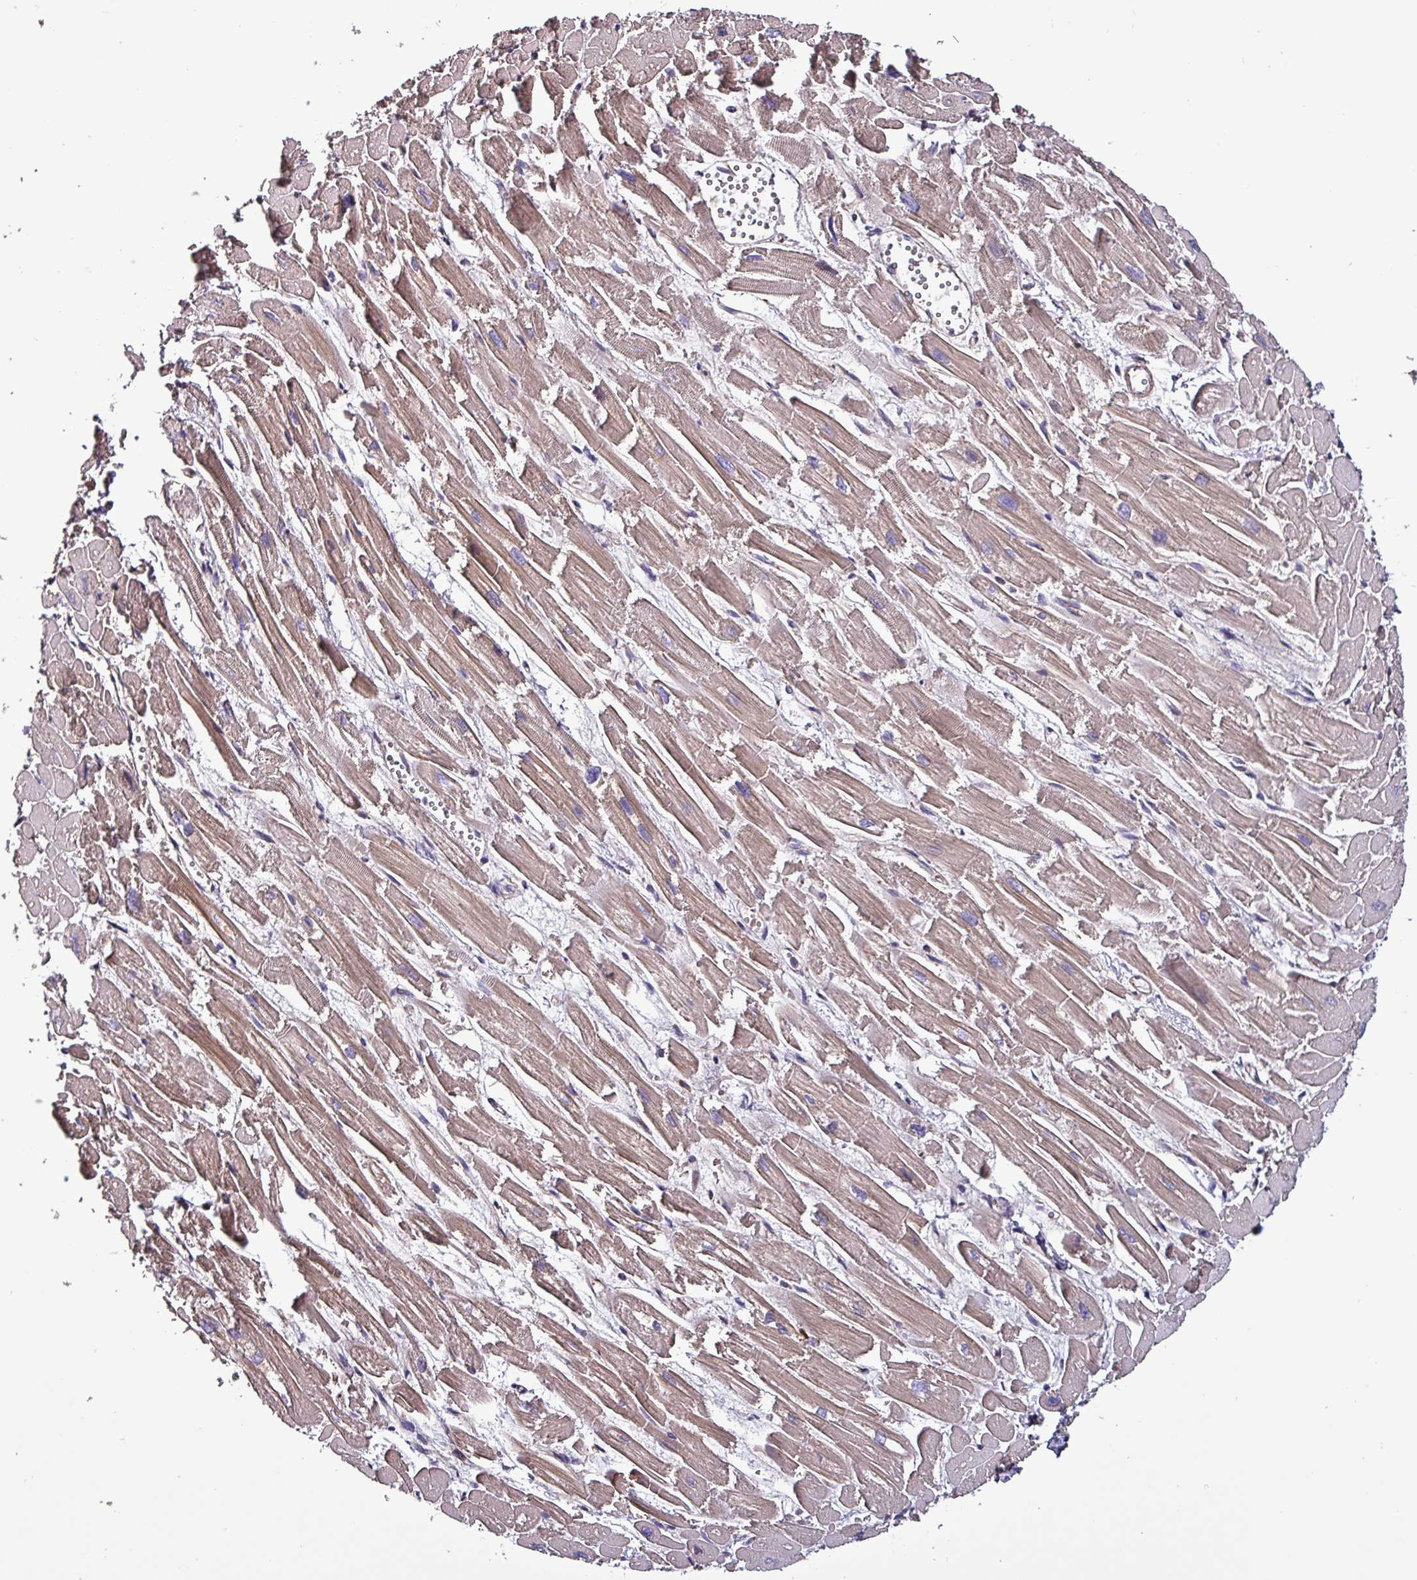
{"staining": {"intensity": "weak", "quantity": ">75%", "location": "cytoplasmic/membranous"}, "tissue": "heart muscle", "cell_type": "Cardiomyocytes", "image_type": "normal", "snomed": [{"axis": "morphology", "description": "Normal tissue, NOS"}, {"axis": "topography", "description": "Heart"}], "caption": "A micrograph of human heart muscle stained for a protein displays weak cytoplasmic/membranous brown staining in cardiomyocytes.", "gene": "VAMP4", "patient": {"sex": "male", "age": 54}}